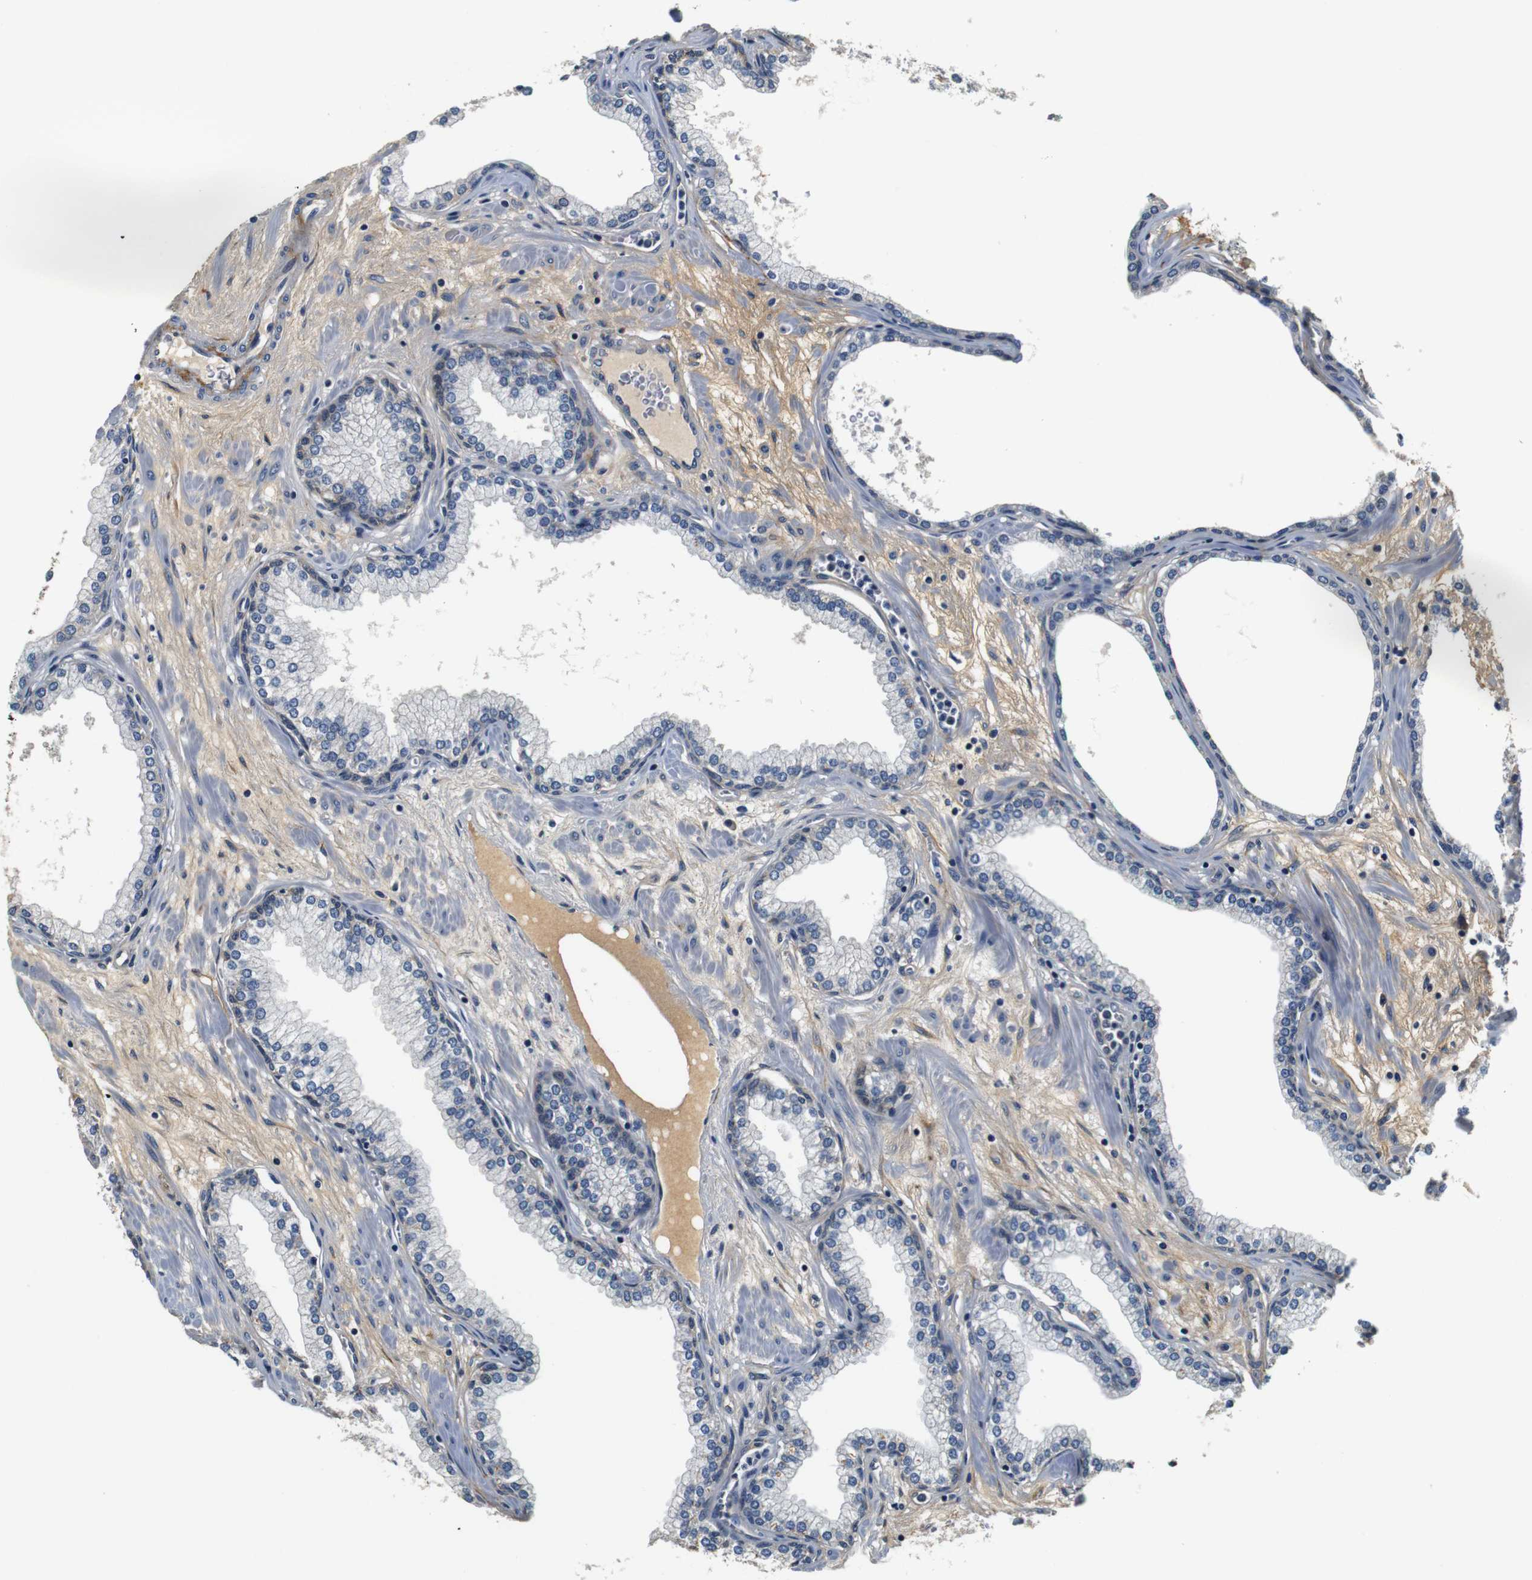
{"staining": {"intensity": "negative", "quantity": "none", "location": "none"}, "tissue": "prostate", "cell_type": "Glandular cells", "image_type": "normal", "snomed": [{"axis": "morphology", "description": "Normal tissue, NOS"}, {"axis": "morphology", "description": "Urothelial carcinoma, Low grade"}, {"axis": "topography", "description": "Urinary bladder"}, {"axis": "topography", "description": "Prostate"}], "caption": "Glandular cells are negative for brown protein staining in benign prostate. (Stains: DAB (3,3'-diaminobenzidine) immunohistochemistry (IHC) with hematoxylin counter stain, Microscopy: brightfield microscopy at high magnification).", "gene": "COL1A1", "patient": {"sex": "male", "age": 60}}